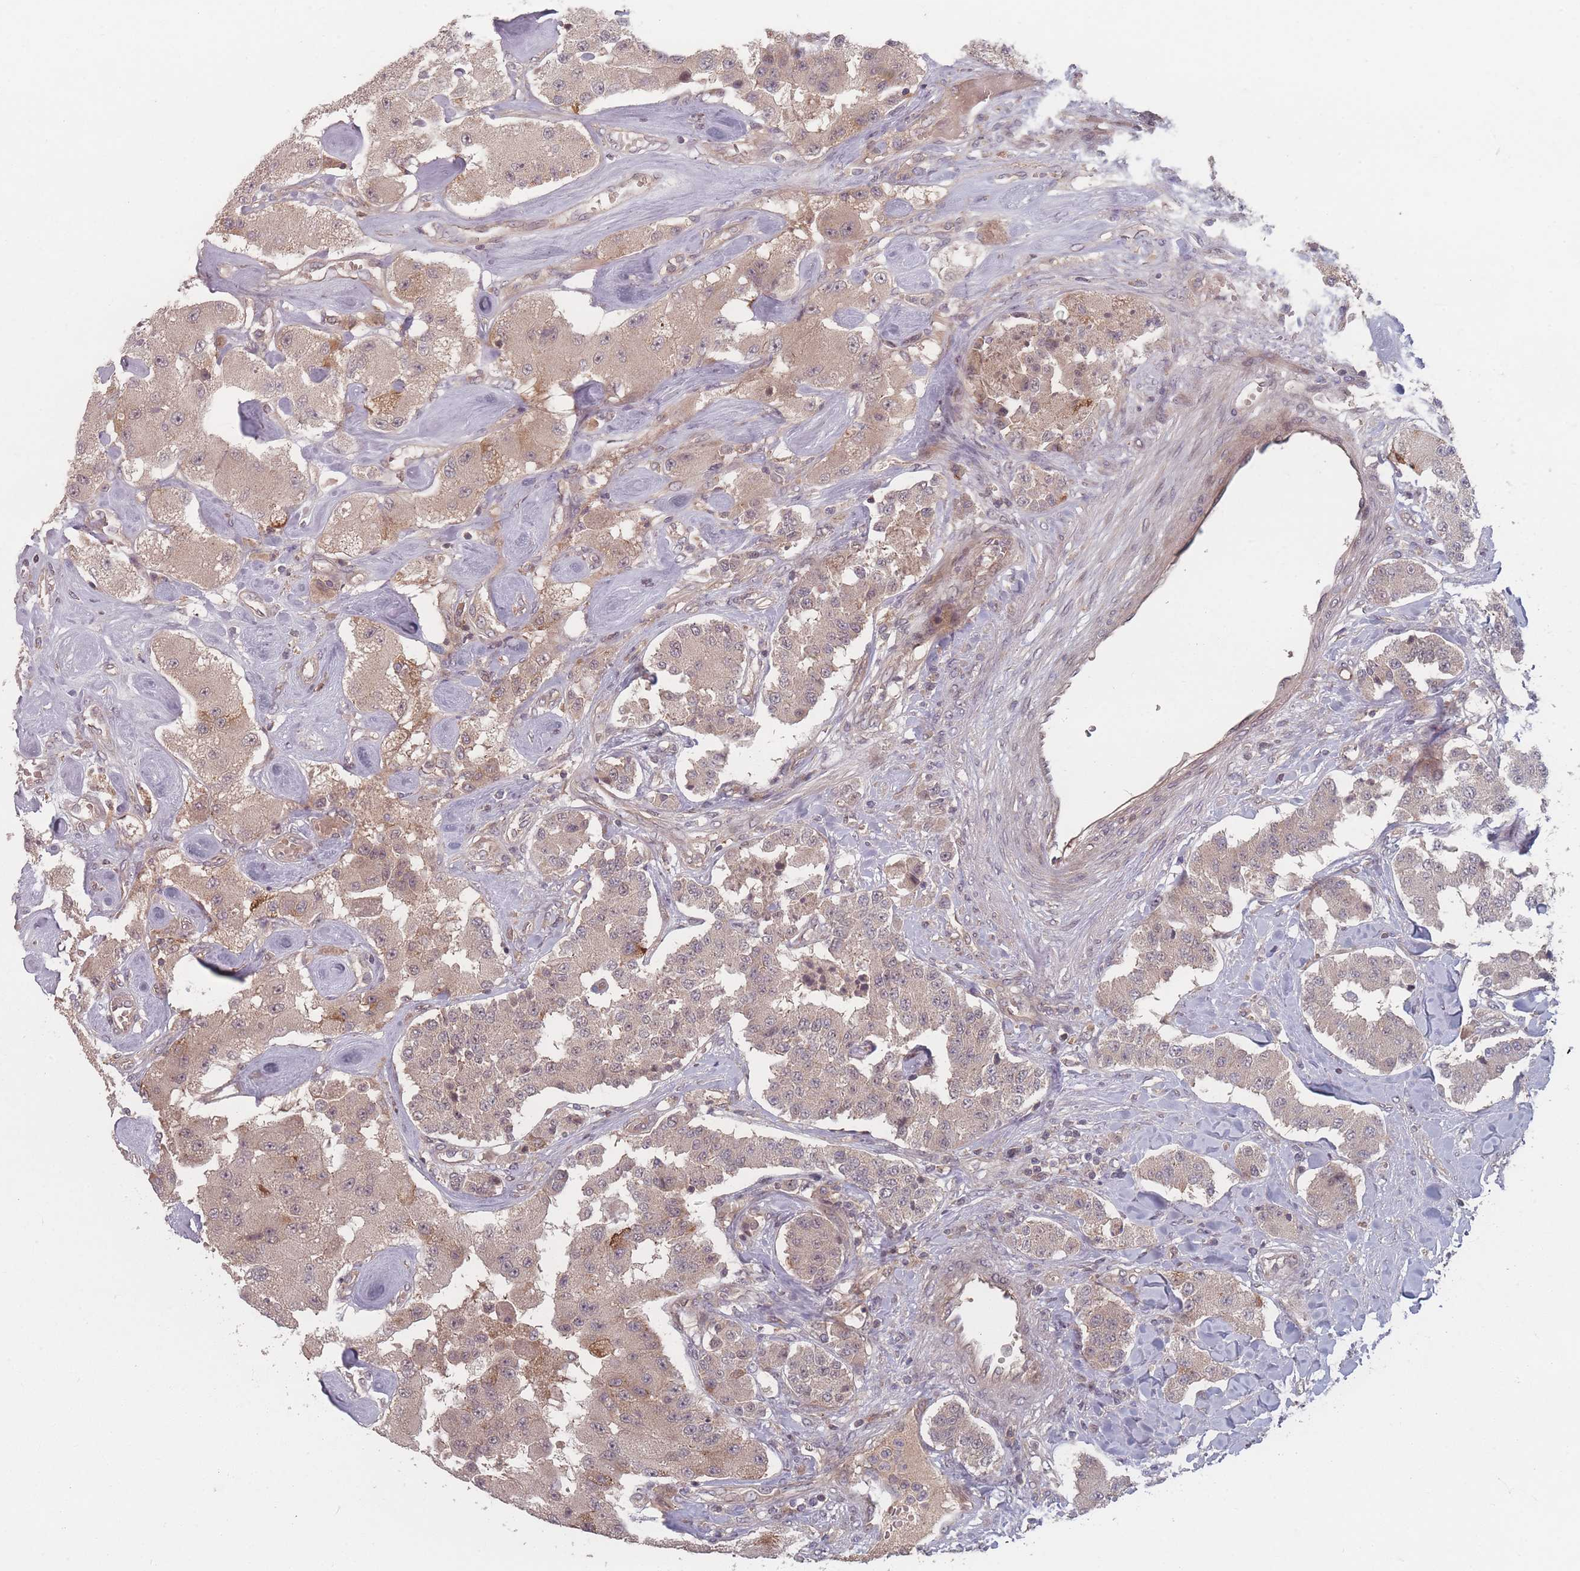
{"staining": {"intensity": "weak", "quantity": ">75%", "location": "cytoplasmic/membranous"}, "tissue": "carcinoid", "cell_type": "Tumor cells", "image_type": "cancer", "snomed": [{"axis": "morphology", "description": "Carcinoid, malignant, NOS"}, {"axis": "topography", "description": "Pancreas"}], "caption": "Immunohistochemistry photomicrograph of carcinoid (malignant) stained for a protein (brown), which displays low levels of weak cytoplasmic/membranous positivity in approximately >75% of tumor cells.", "gene": "HAGH", "patient": {"sex": "male", "age": 41}}